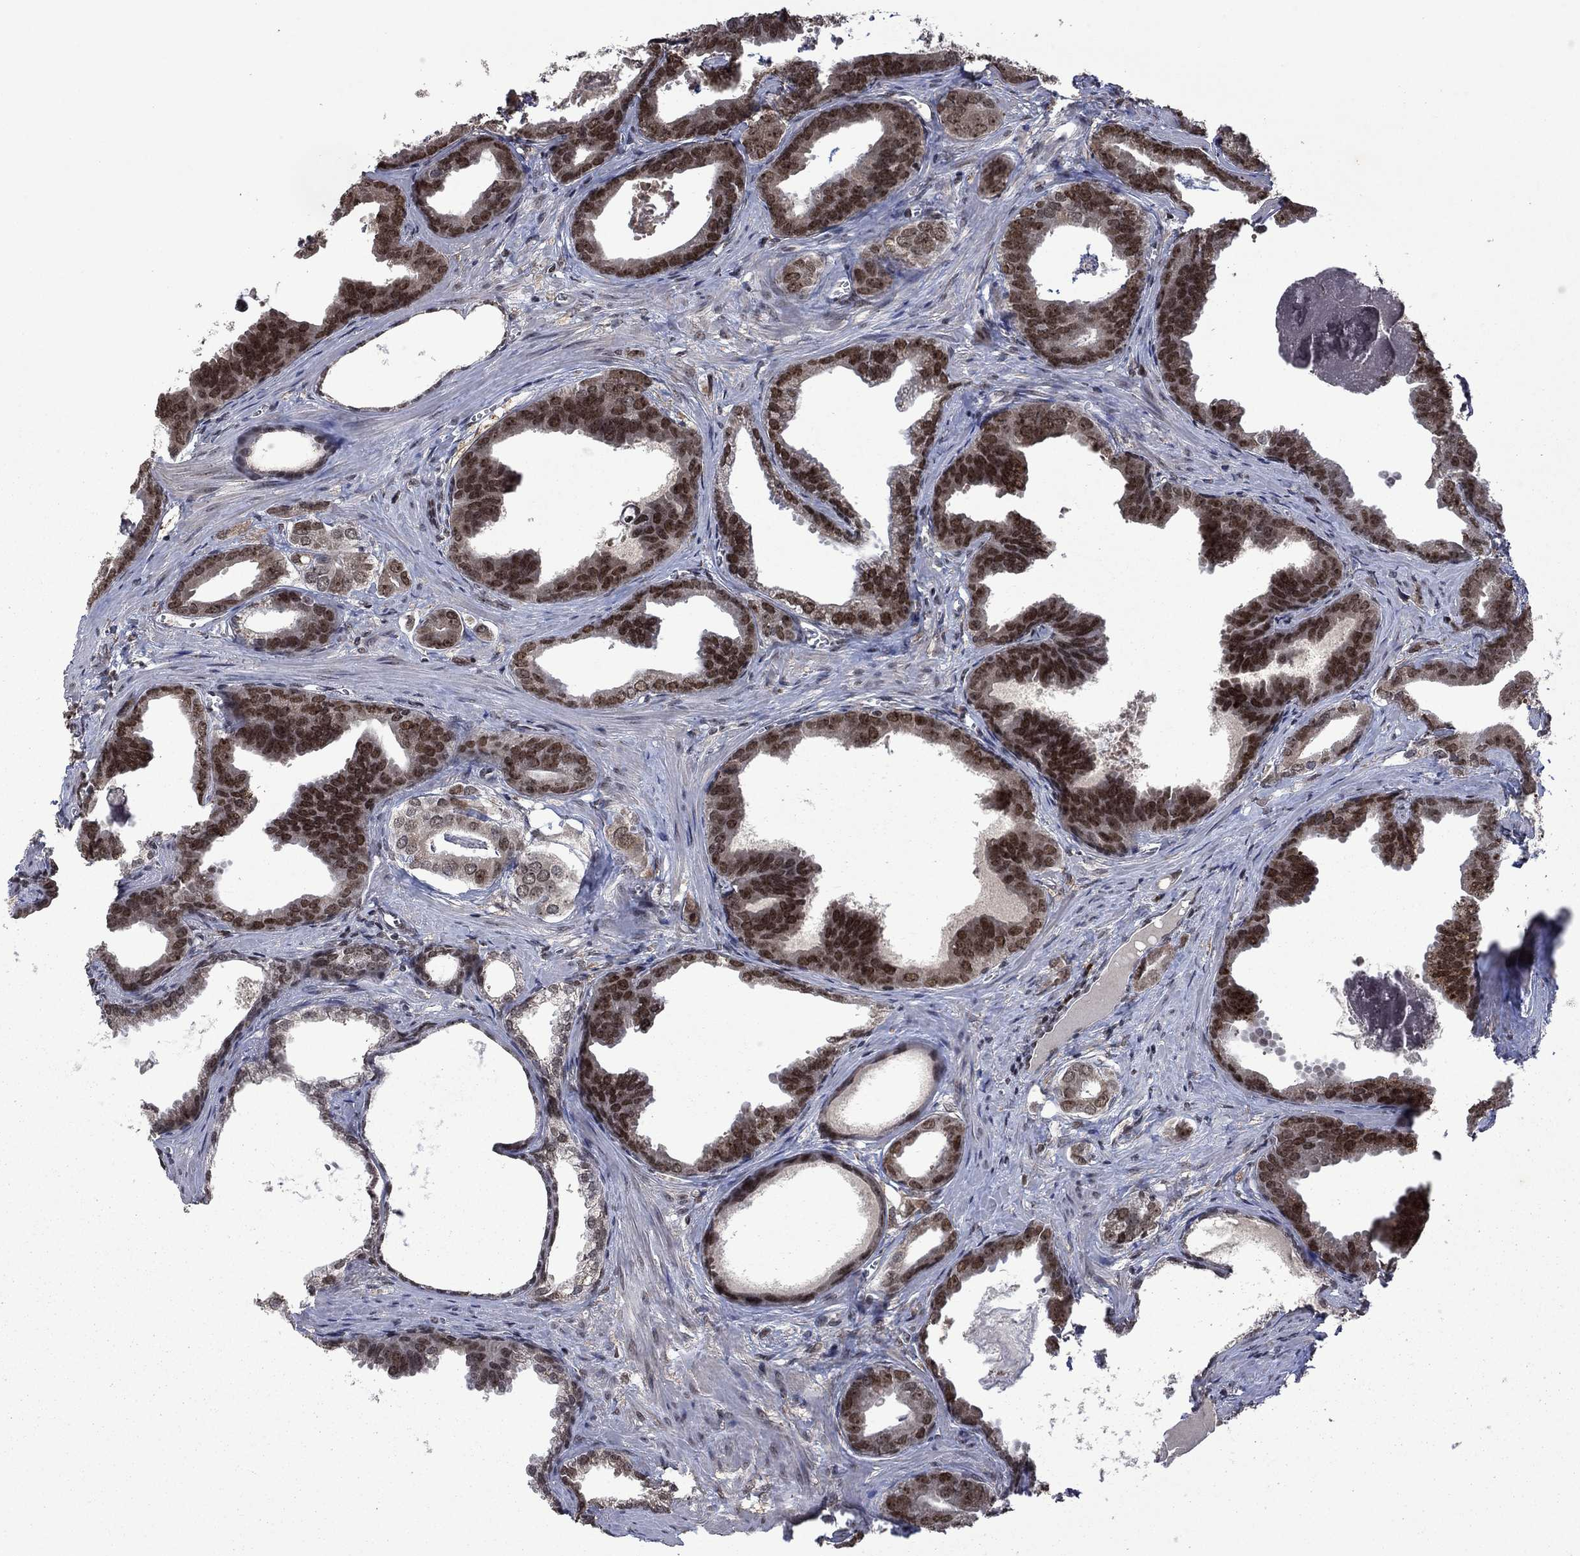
{"staining": {"intensity": "moderate", "quantity": ">75%", "location": "cytoplasmic/membranous,nuclear"}, "tissue": "prostate cancer", "cell_type": "Tumor cells", "image_type": "cancer", "snomed": [{"axis": "morphology", "description": "Adenocarcinoma, NOS"}, {"axis": "topography", "description": "Prostate"}], "caption": "Protein staining of prostate cancer tissue shows moderate cytoplasmic/membranous and nuclear positivity in about >75% of tumor cells.", "gene": "FBL", "patient": {"sex": "male", "age": 66}}